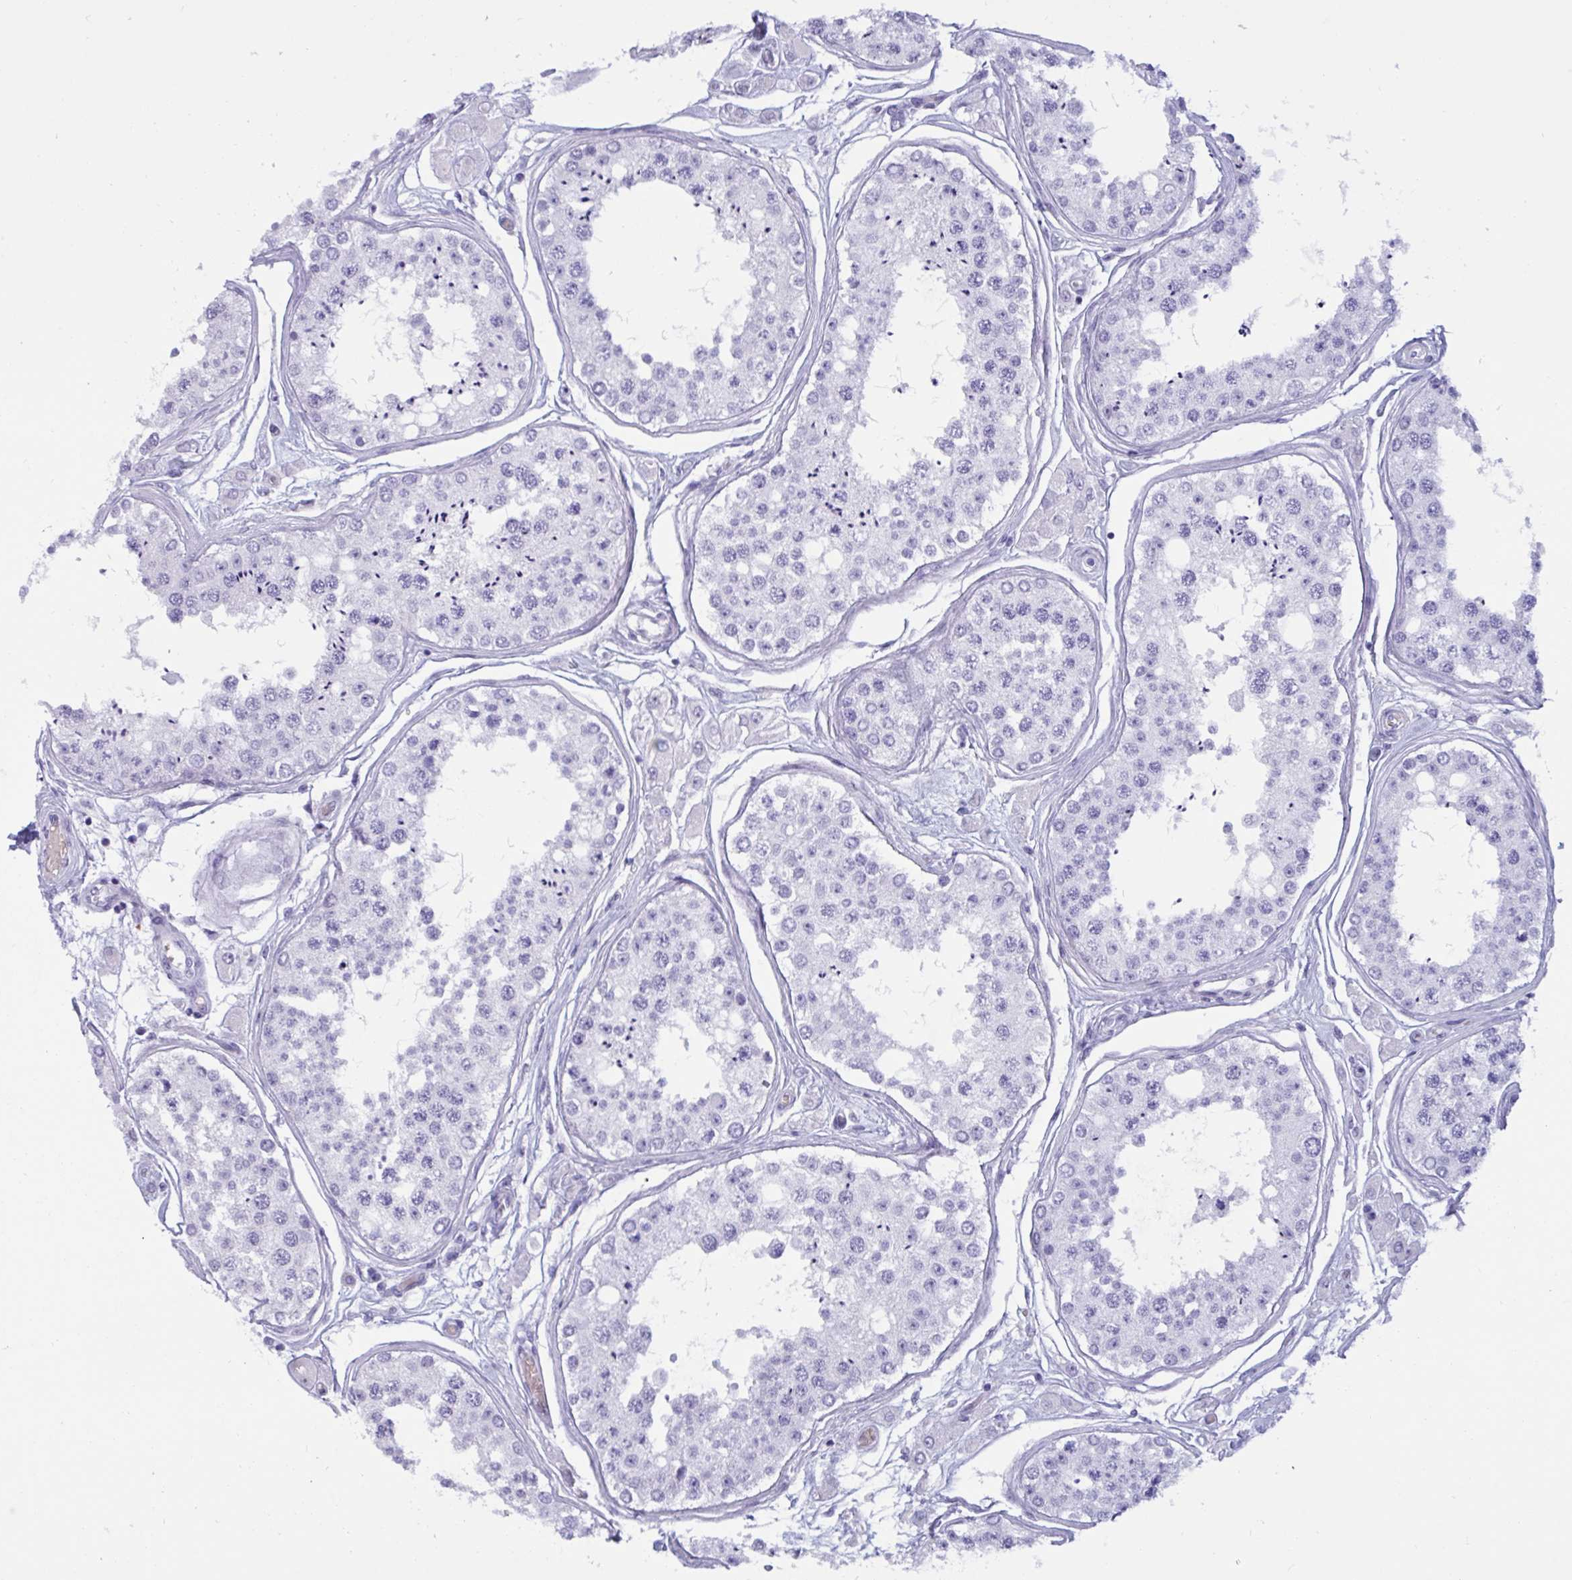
{"staining": {"intensity": "negative", "quantity": "none", "location": "none"}, "tissue": "testis", "cell_type": "Cells in seminiferous ducts", "image_type": "normal", "snomed": [{"axis": "morphology", "description": "Normal tissue, NOS"}, {"axis": "topography", "description": "Testis"}], "caption": "Immunohistochemistry micrograph of benign testis: testis stained with DAB (3,3'-diaminobenzidine) displays no significant protein staining in cells in seminiferous ducts.", "gene": "SLC2A1", "patient": {"sex": "male", "age": 25}}